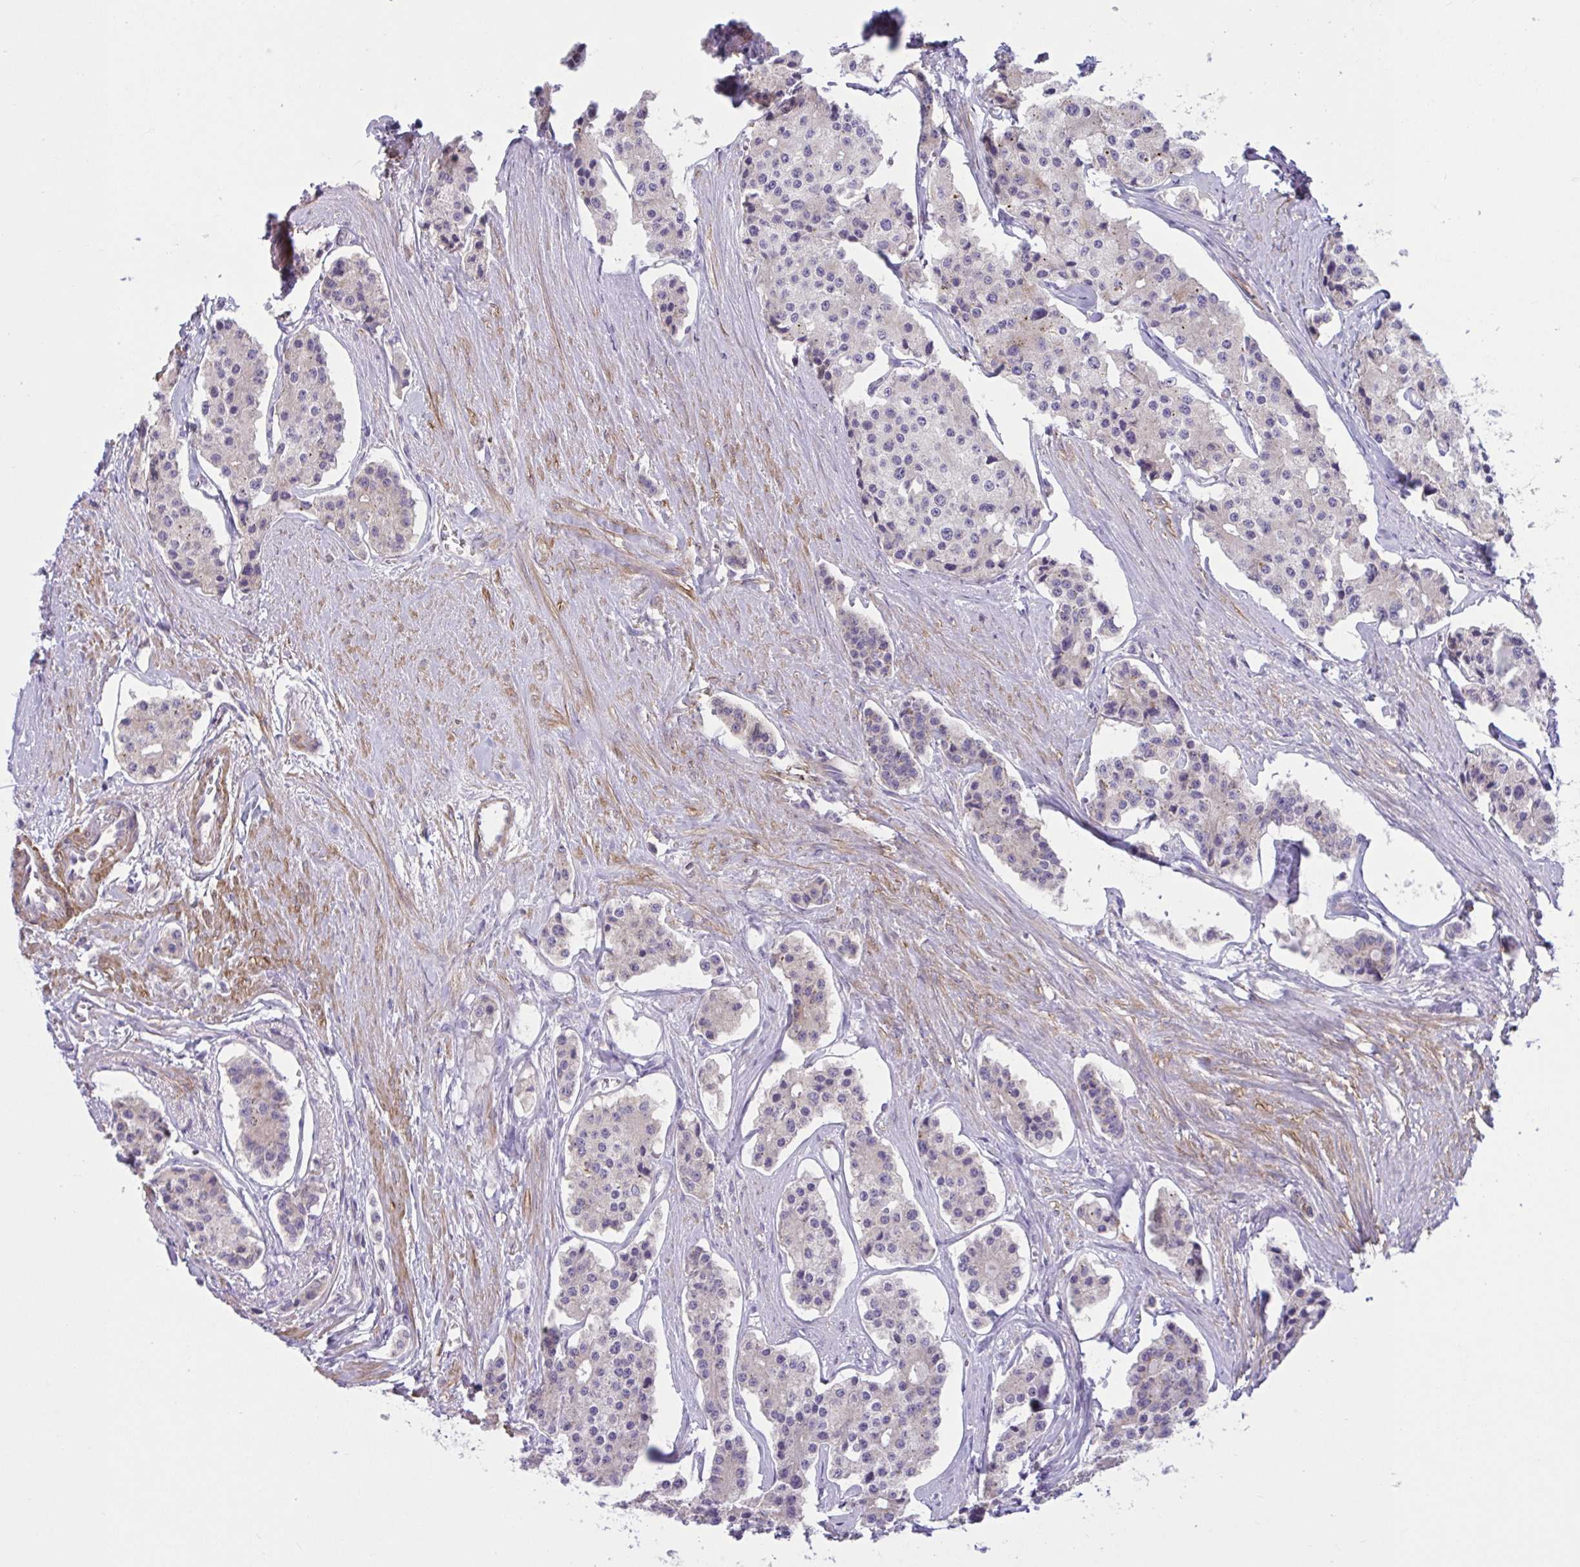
{"staining": {"intensity": "negative", "quantity": "none", "location": "none"}, "tissue": "carcinoid", "cell_type": "Tumor cells", "image_type": "cancer", "snomed": [{"axis": "morphology", "description": "Carcinoid, malignant, NOS"}, {"axis": "topography", "description": "Small intestine"}], "caption": "A micrograph of human carcinoid is negative for staining in tumor cells.", "gene": "WNT9B", "patient": {"sex": "female", "age": 65}}